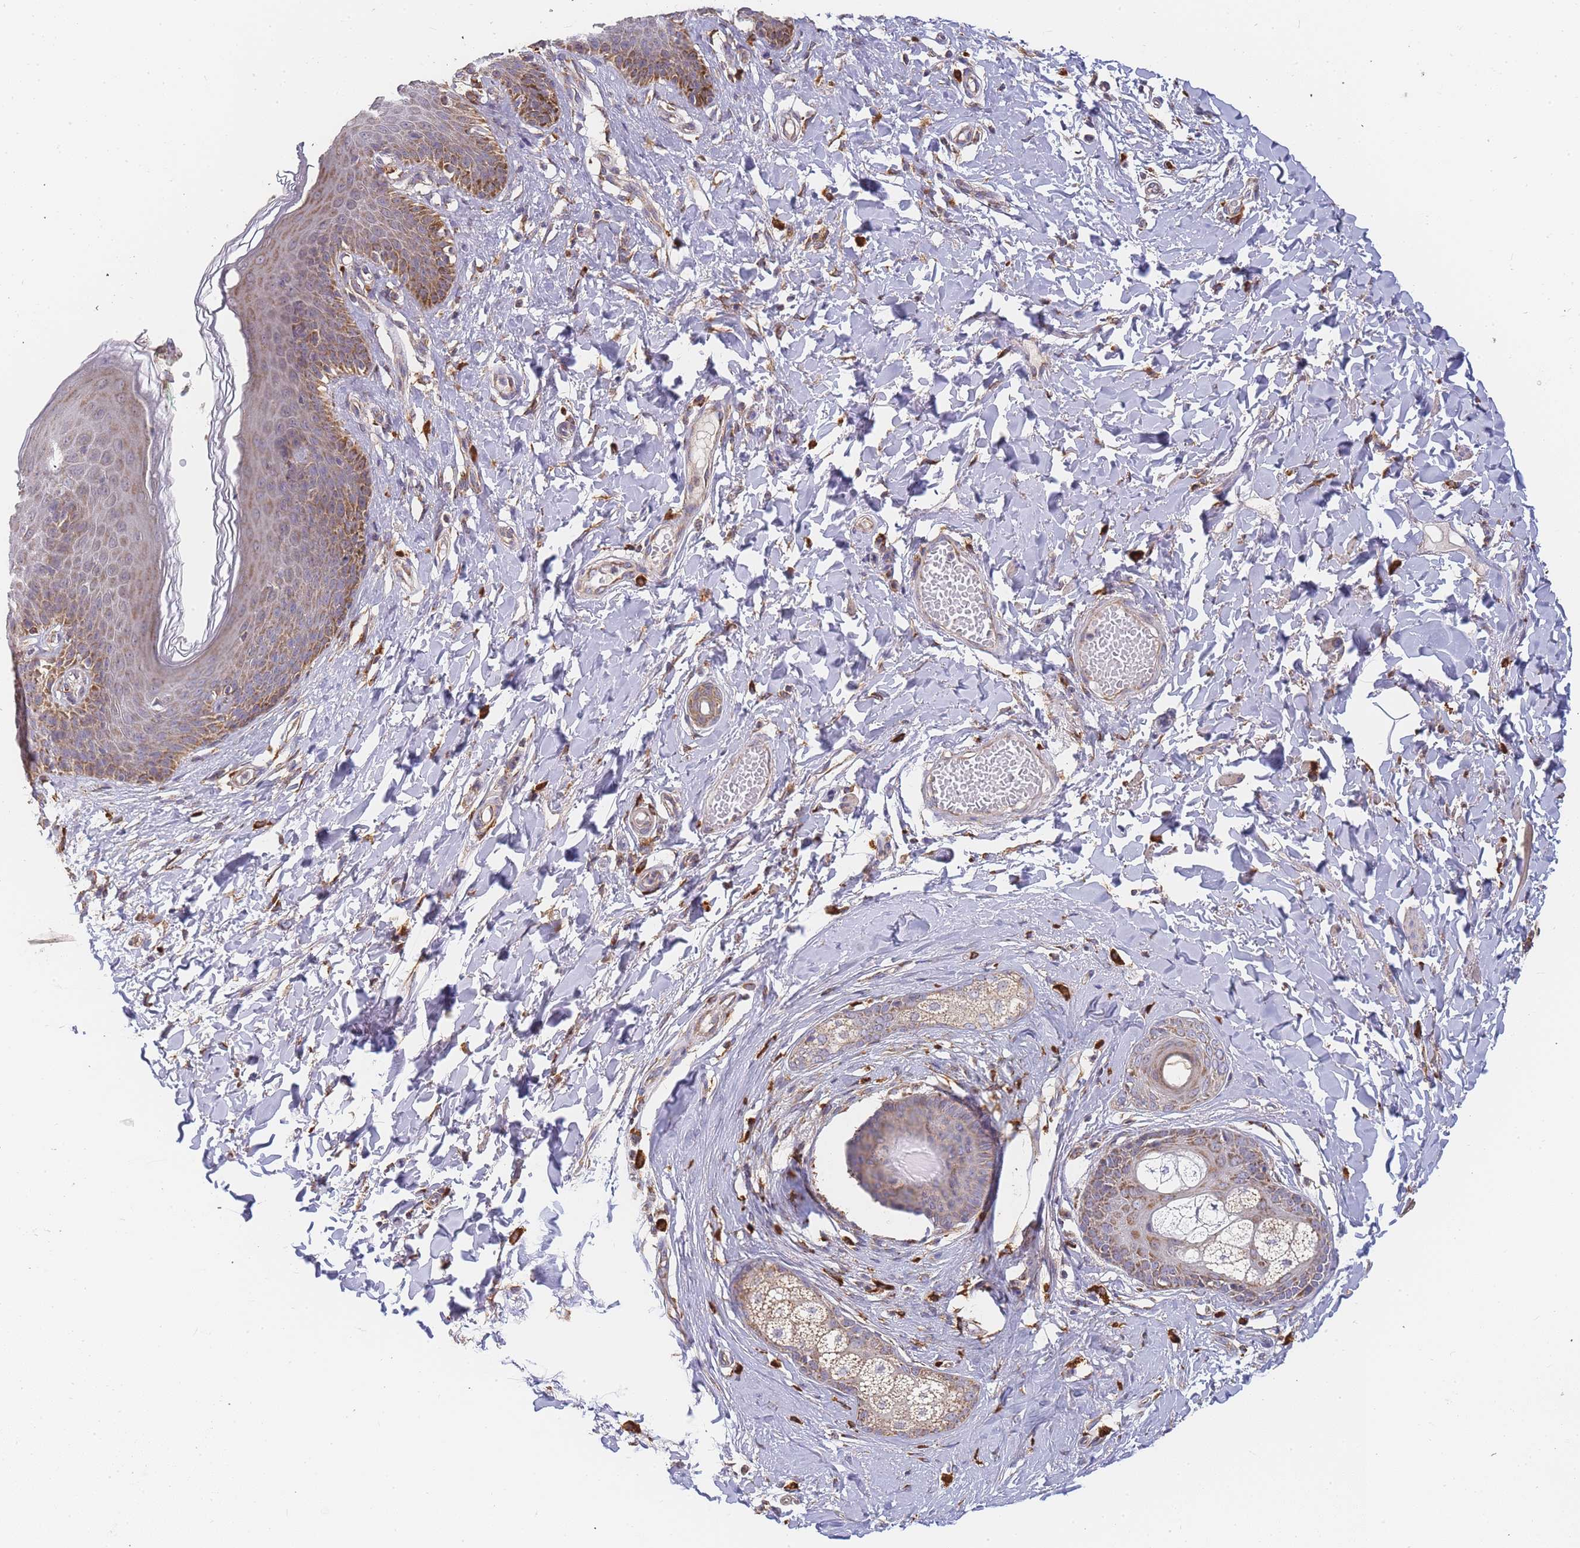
{"staining": {"intensity": "moderate", "quantity": "25%-75%", "location": "cytoplasmic/membranous"}, "tissue": "skin", "cell_type": "Epidermal cells", "image_type": "normal", "snomed": [{"axis": "morphology", "description": "Normal tissue, NOS"}, {"axis": "topography", "description": "Vulva"}], "caption": "Protein expression analysis of normal skin demonstrates moderate cytoplasmic/membranous expression in about 25%-75% of epidermal cells. (DAB (3,3'-diaminobenzidine) = brown stain, brightfield microscopy at high magnification).", "gene": "ADCY9", "patient": {"sex": "female", "age": 66}}